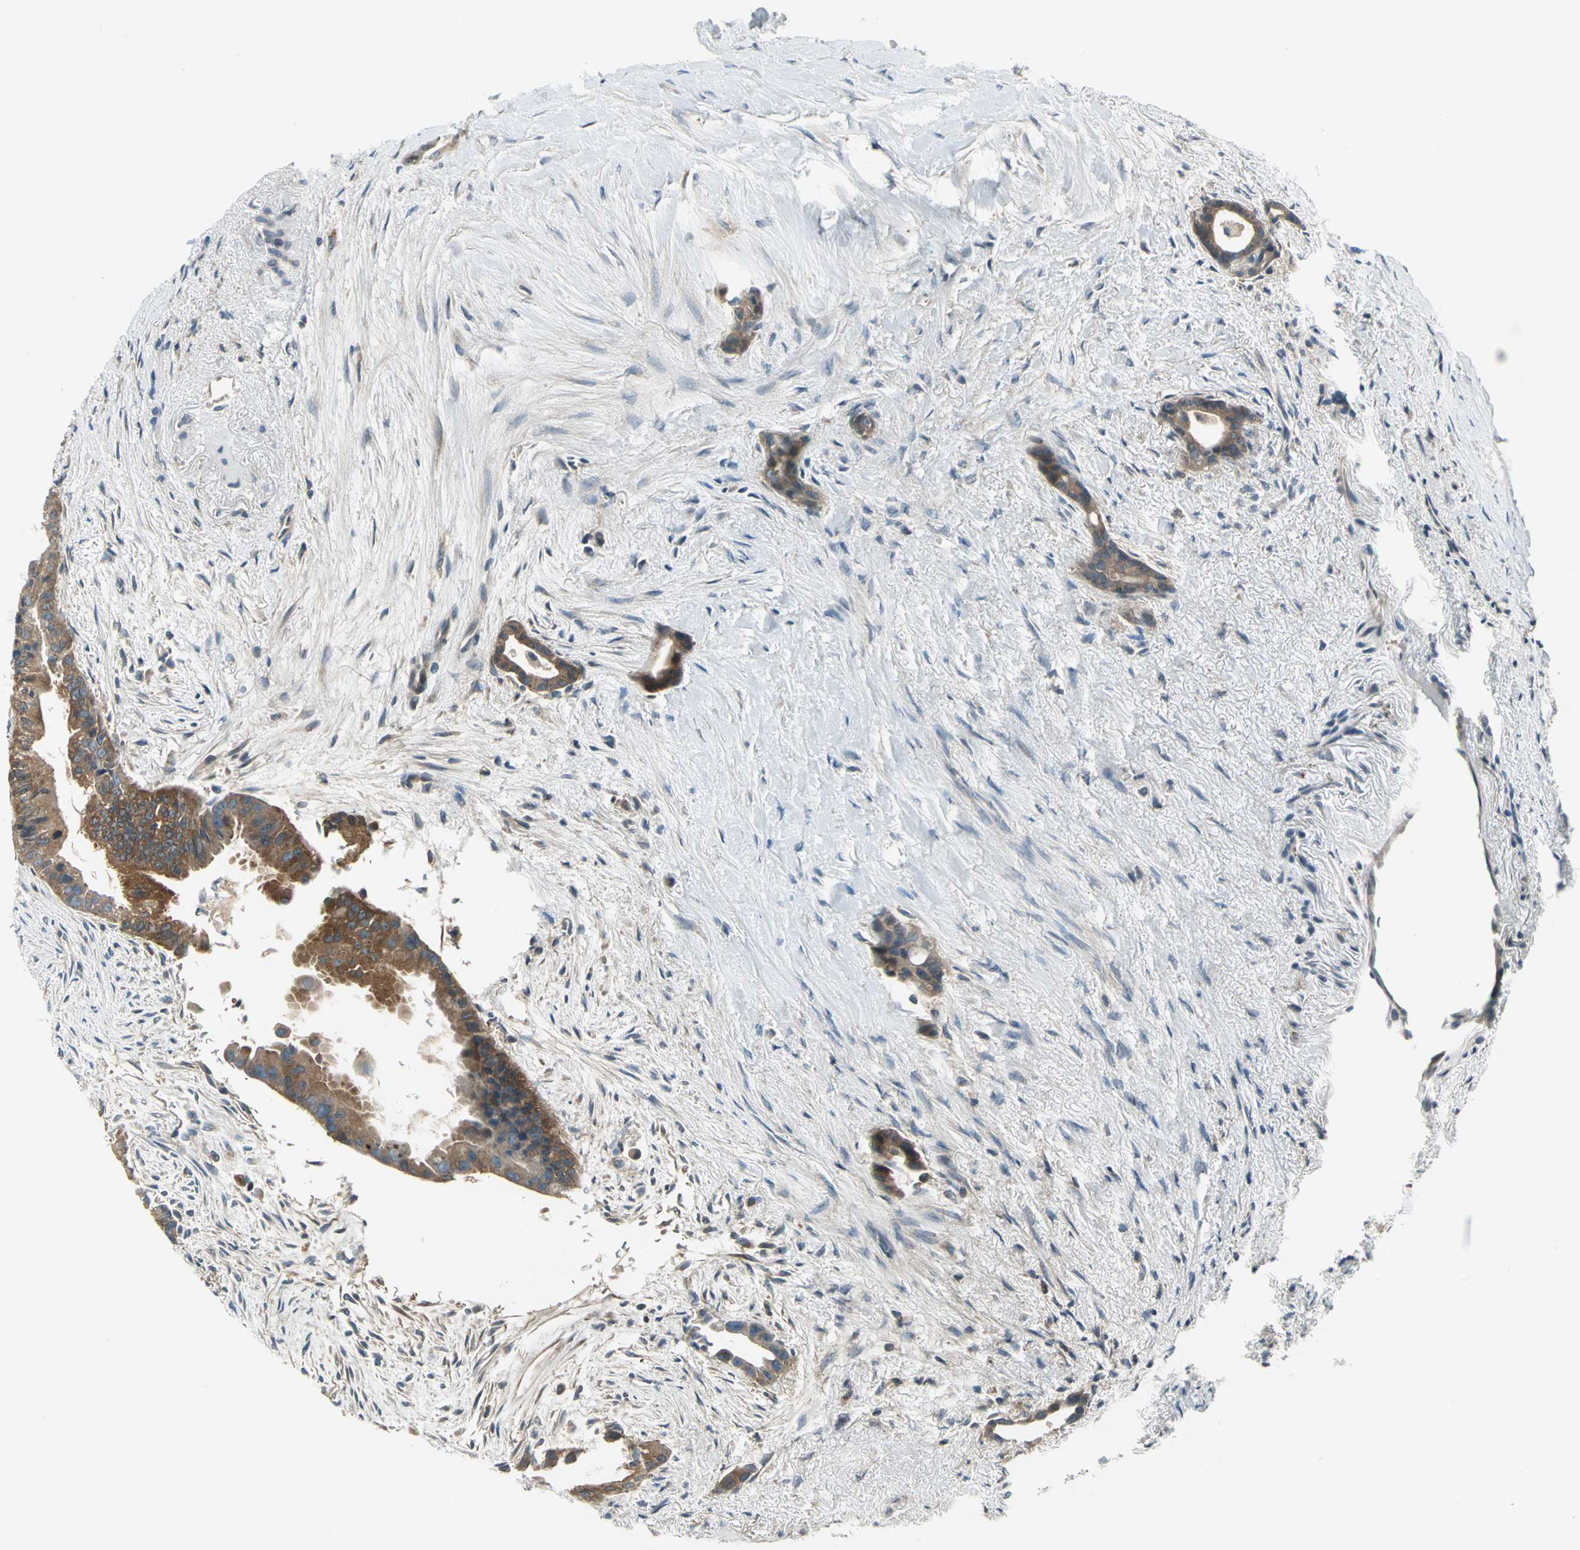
{"staining": {"intensity": "moderate", "quantity": ">75%", "location": "cytoplasmic/membranous"}, "tissue": "liver cancer", "cell_type": "Tumor cells", "image_type": "cancer", "snomed": [{"axis": "morphology", "description": "Cholangiocarcinoma"}, {"axis": "topography", "description": "Liver"}], "caption": "Liver cancer stained with a protein marker demonstrates moderate staining in tumor cells.", "gene": "PRKAA1", "patient": {"sex": "female", "age": 55}}